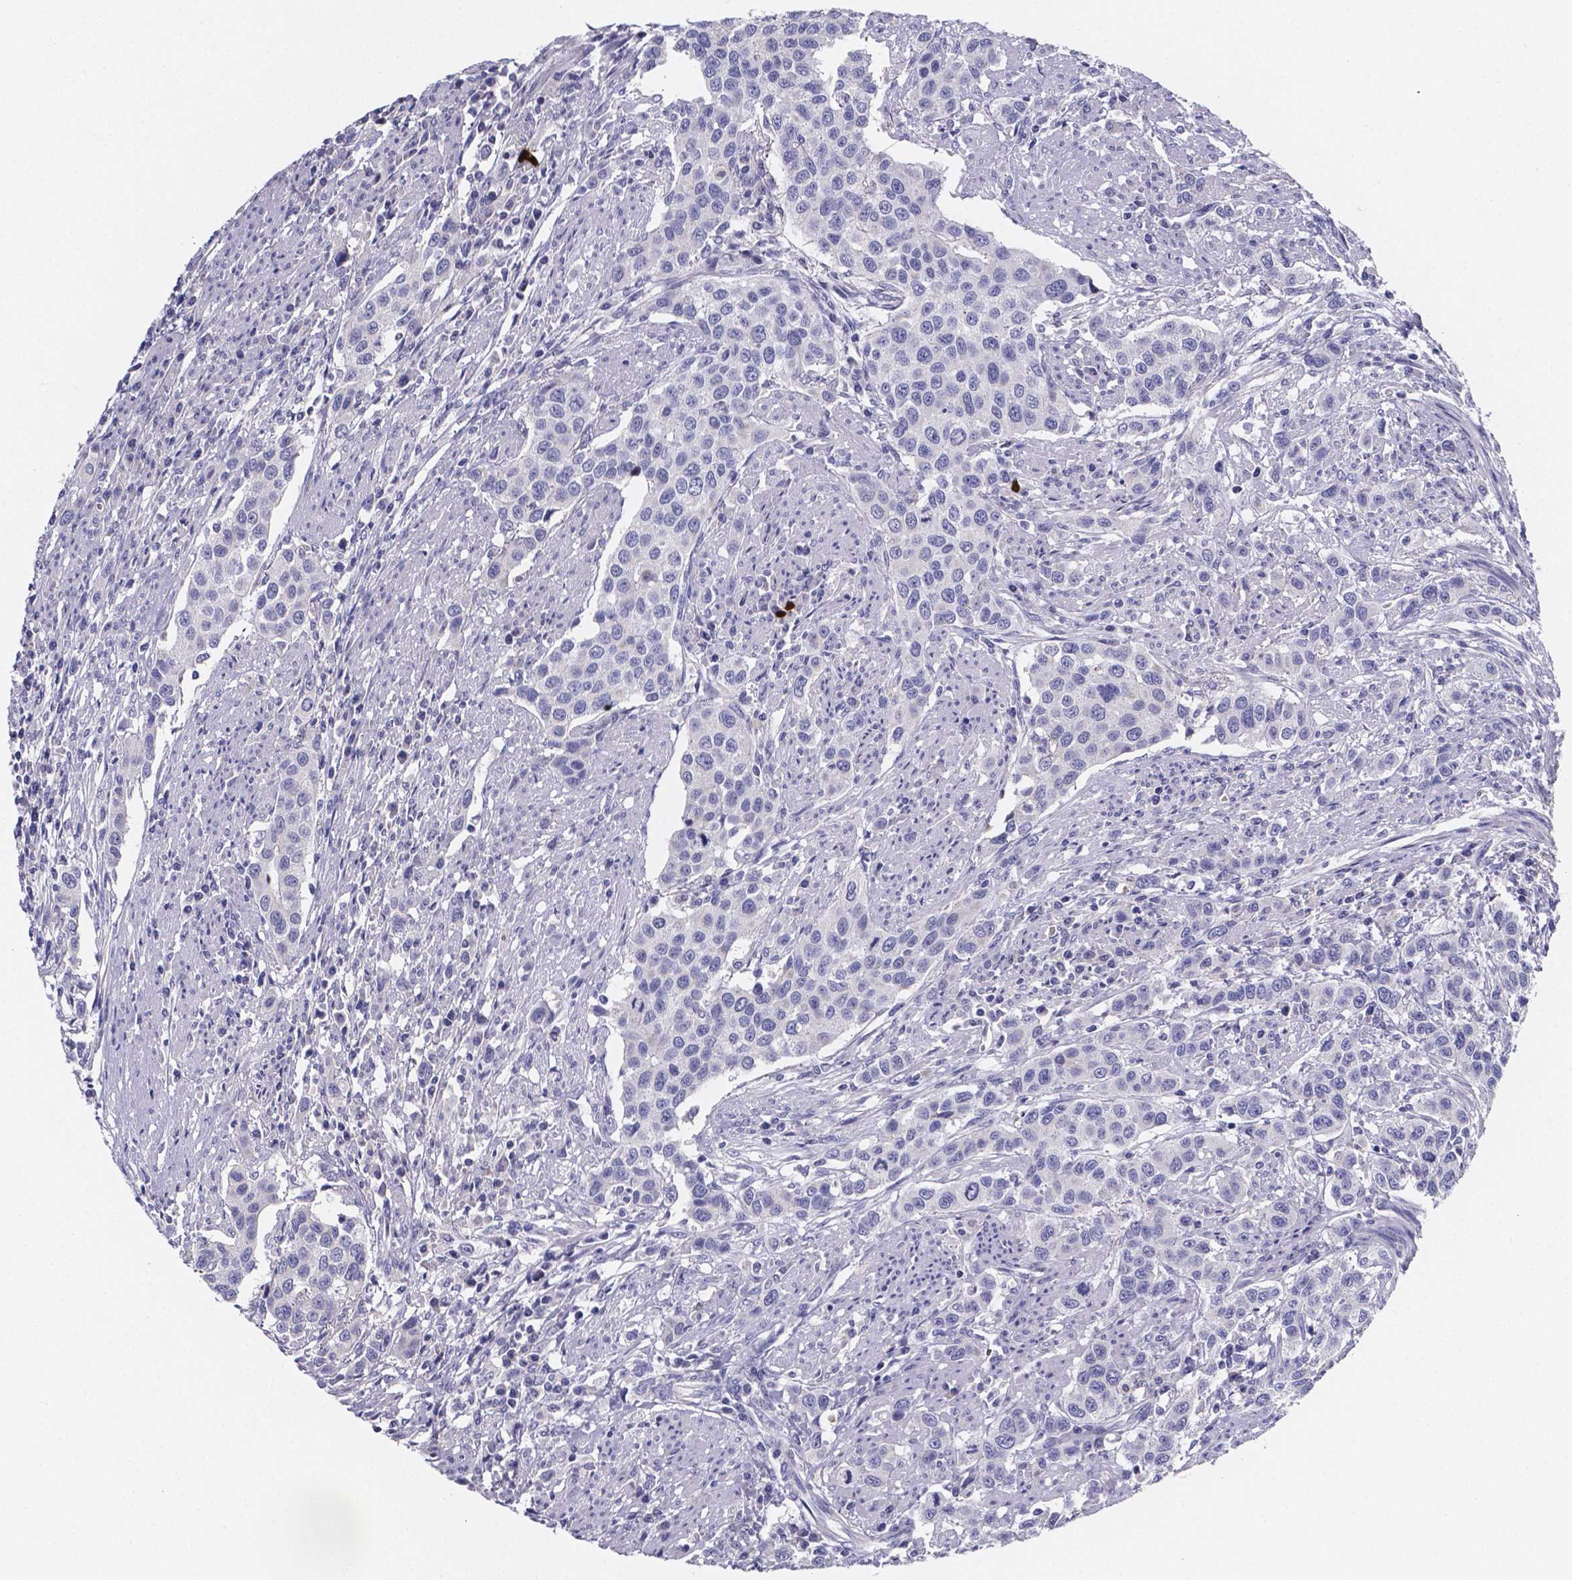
{"staining": {"intensity": "negative", "quantity": "none", "location": "none"}, "tissue": "urothelial cancer", "cell_type": "Tumor cells", "image_type": "cancer", "snomed": [{"axis": "morphology", "description": "Urothelial carcinoma, High grade"}, {"axis": "topography", "description": "Urinary bladder"}], "caption": "IHC photomicrograph of human urothelial carcinoma (high-grade) stained for a protein (brown), which demonstrates no staining in tumor cells.", "gene": "PAH", "patient": {"sex": "female", "age": 58}}